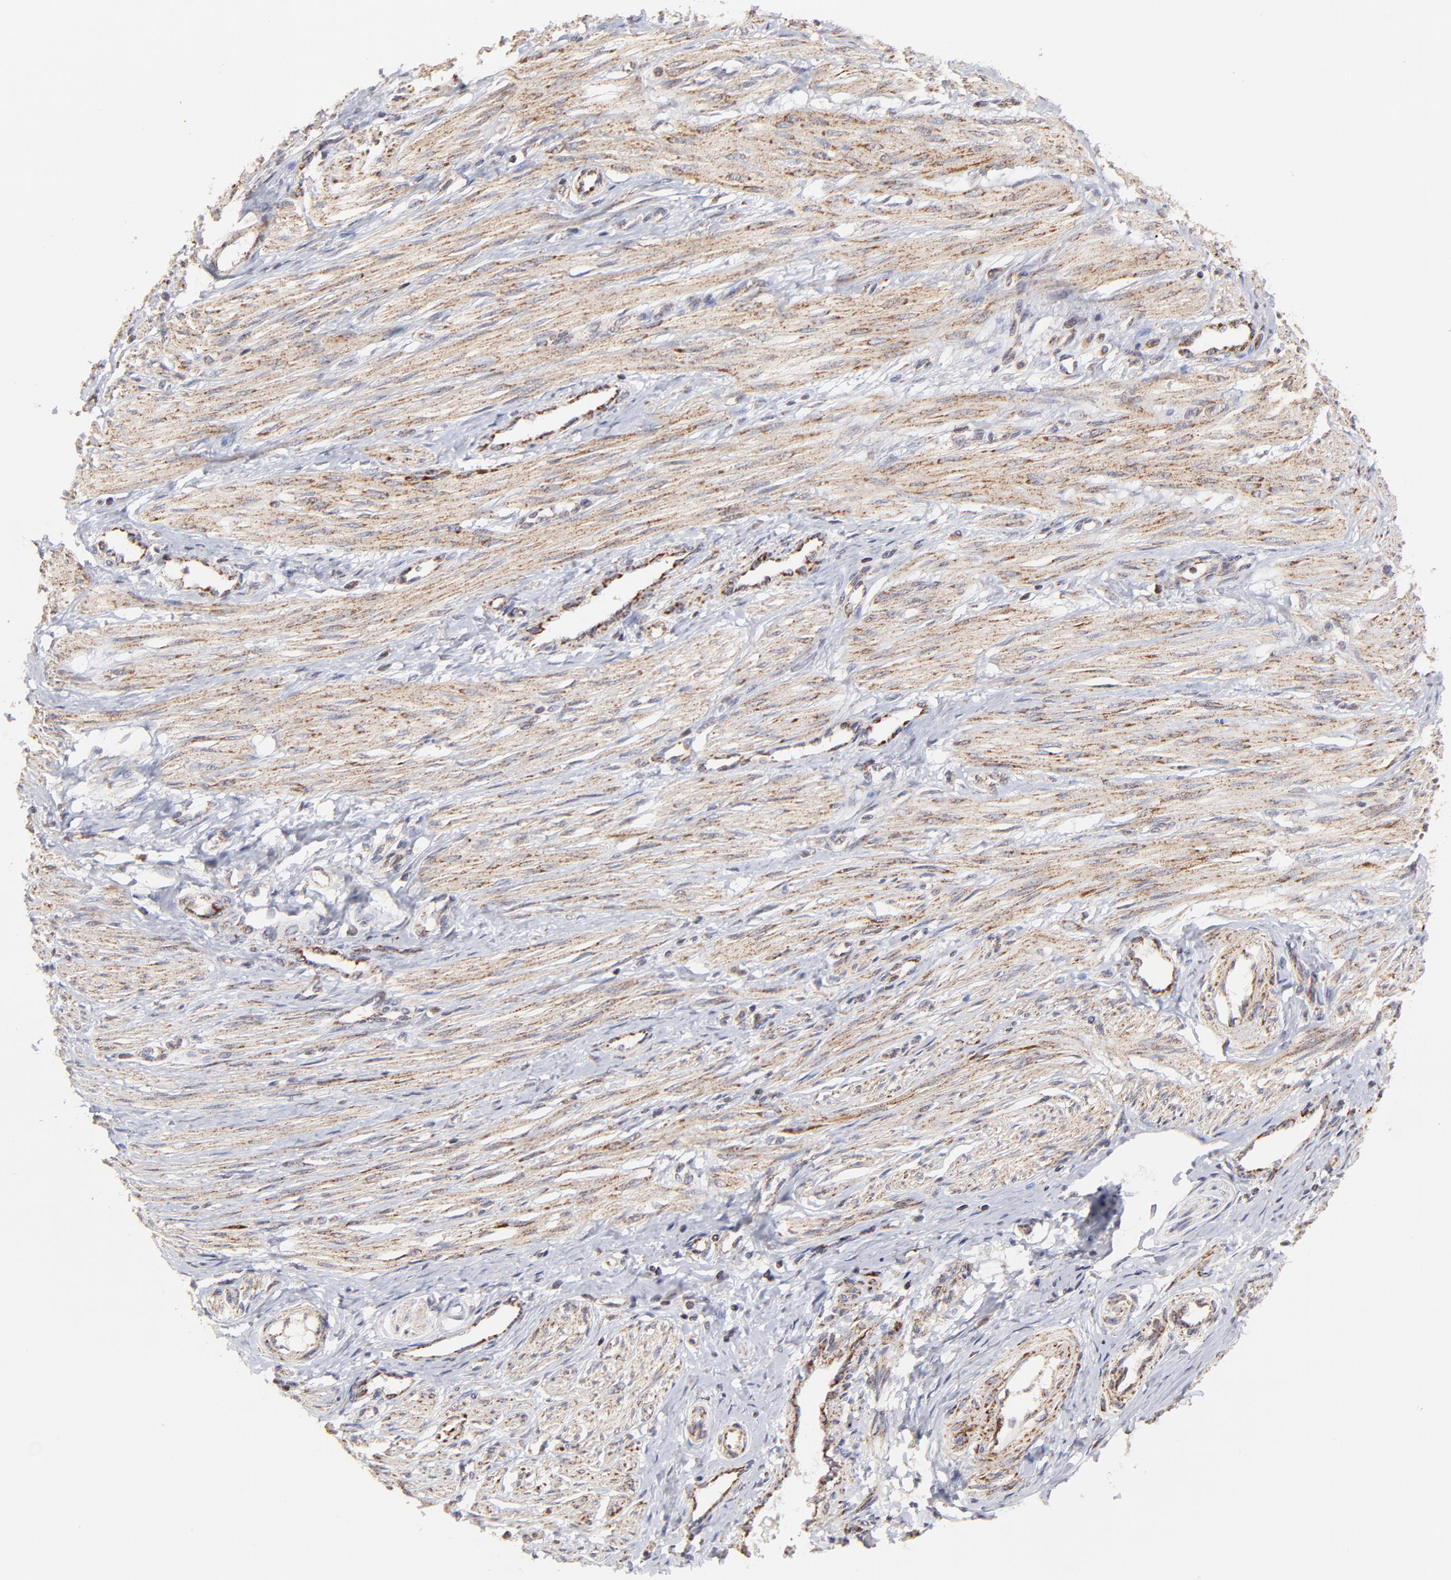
{"staining": {"intensity": "weak", "quantity": ">75%", "location": "cytoplasmic/membranous"}, "tissue": "smooth muscle", "cell_type": "Smooth muscle cells", "image_type": "normal", "snomed": [{"axis": "morphology", "description": "Normal tissue, NOS"}, {"axis": "topography", "description": "Smooth muscle"}, {"axis": "topography", "description": "Uterus"}], "caption": "Immunohistochemical staining of normal human smooth muscle displays >75% levels of weak cytoplasmic/membranous protein staining in about >75% of smooth muscle cells.", "gene": "MAP2K7", "patient": {"sex": "female", "age": 39}}